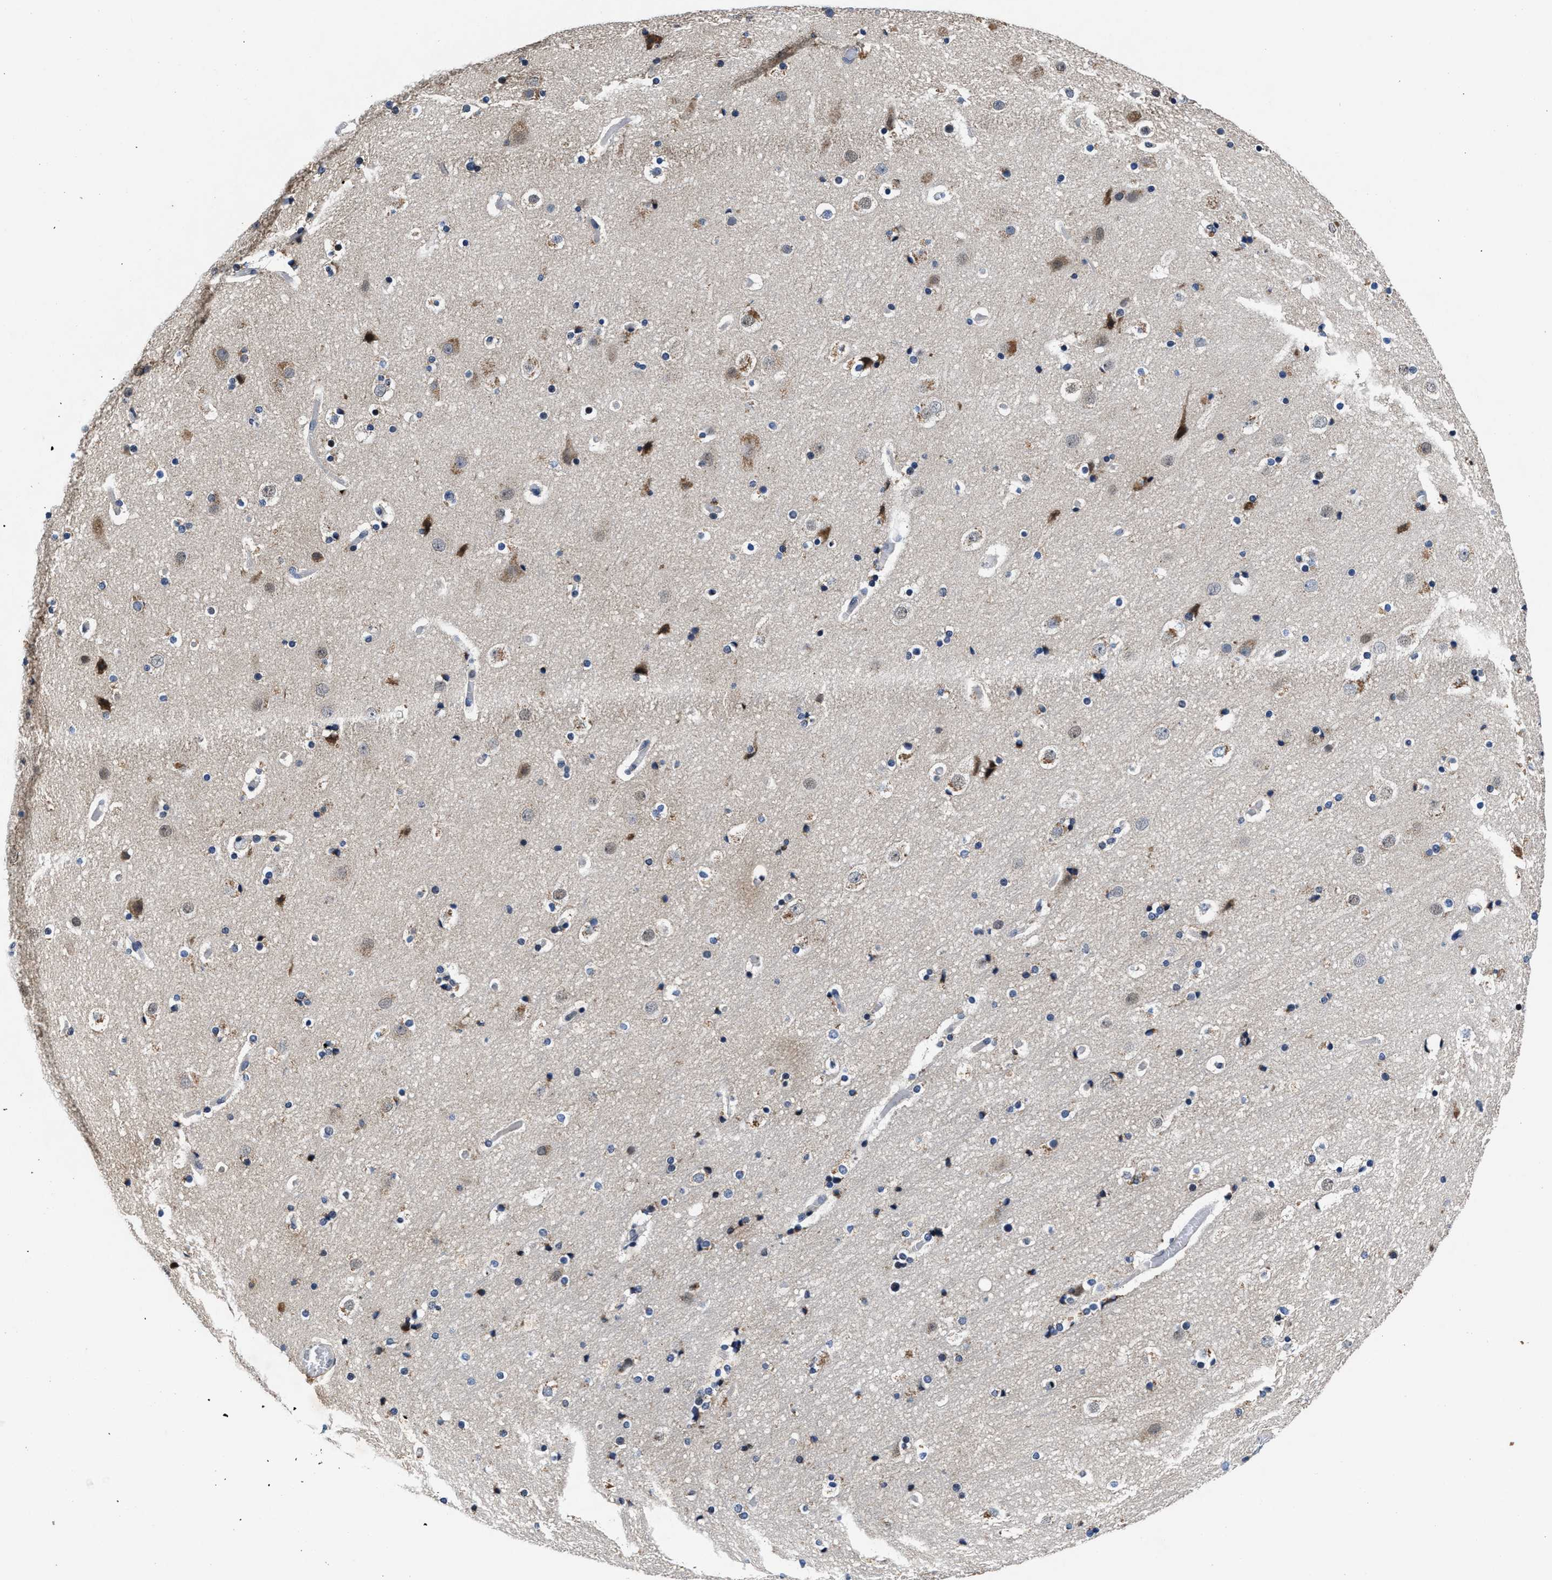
{"staining": {"intensity": "negative", "quantity": "none", "location": "none"}, "tissue": "cerebral cortex", "cell_type": "Endothelial cells", "image_type": "normal", "snomed": [{"axis": "morphology", "description": "Normal tissue, NOS"}, {"axis": "topography", "description": "Cerebral cortex"}], "caption": "The histopathology image reveals no staining of endothelial cells in benign cerebral cortex. (Stains: DAB (3,3'-diaminobenzidine) IHC with hematoxylin counter stain, Microscopy: brightfield microscopy at high magnification).", "gene": "TMEM53", "patient": {"sex": "male", "age": 57}}